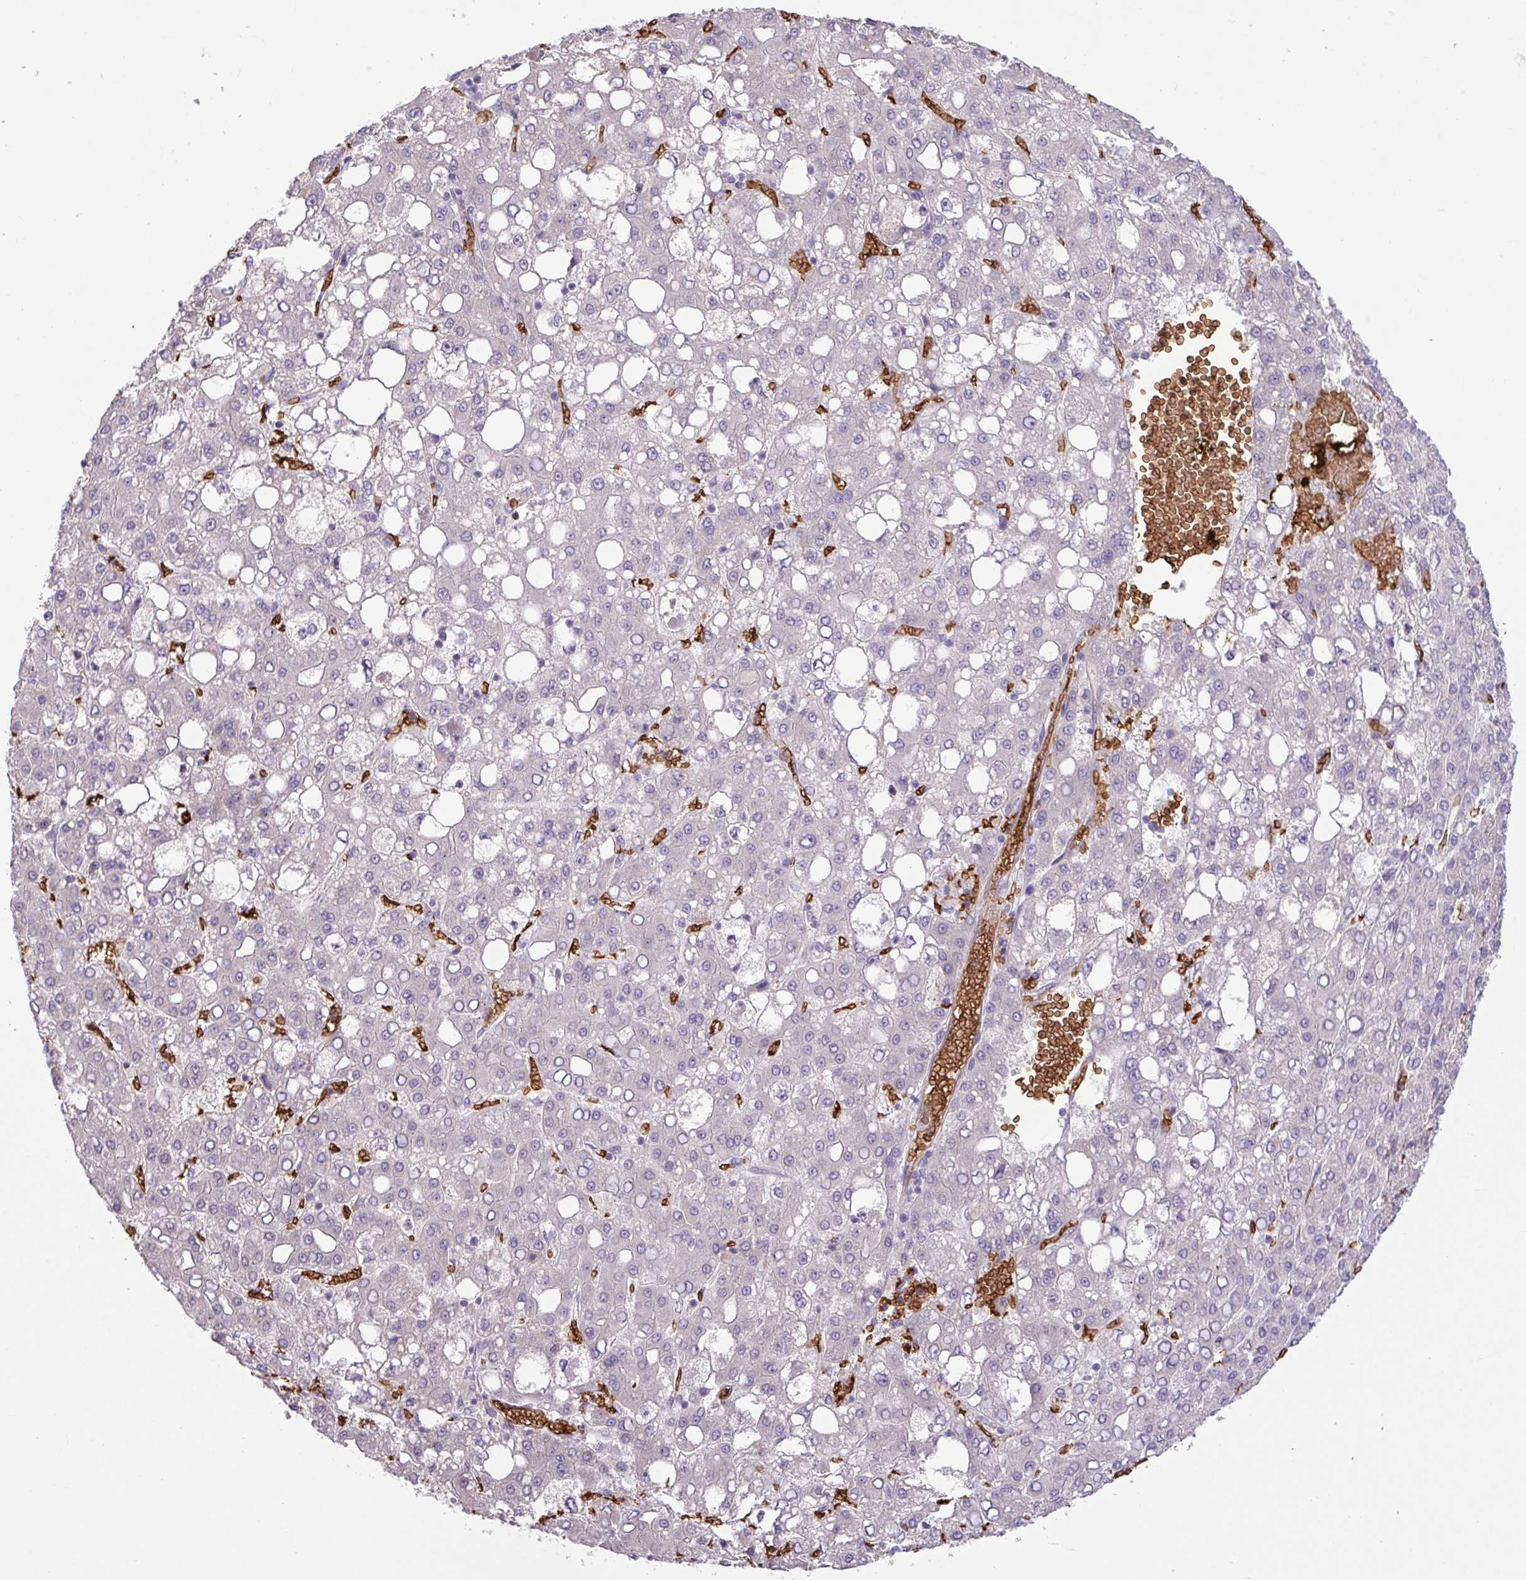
{"staining": {"intensity": "negative", "quantity": "none", "location": "none"}, "tissue": "liver cancer", "cell_type": "Tumor cells", "image_type": "cancer", "snomed": [{"axis": "morphology", "description": "Carcinoma, Hepatocellular, NOS"}, {"axis": "topography", "description": "Liver"}], "caption": "Human liver cancer (hepatocellular carcinoma) stained for a protein using immunohistochemistry reveals no staining in tumor cells.", "gene": "RAD21L1", "patient": {"sex": "male", "age": 65}}